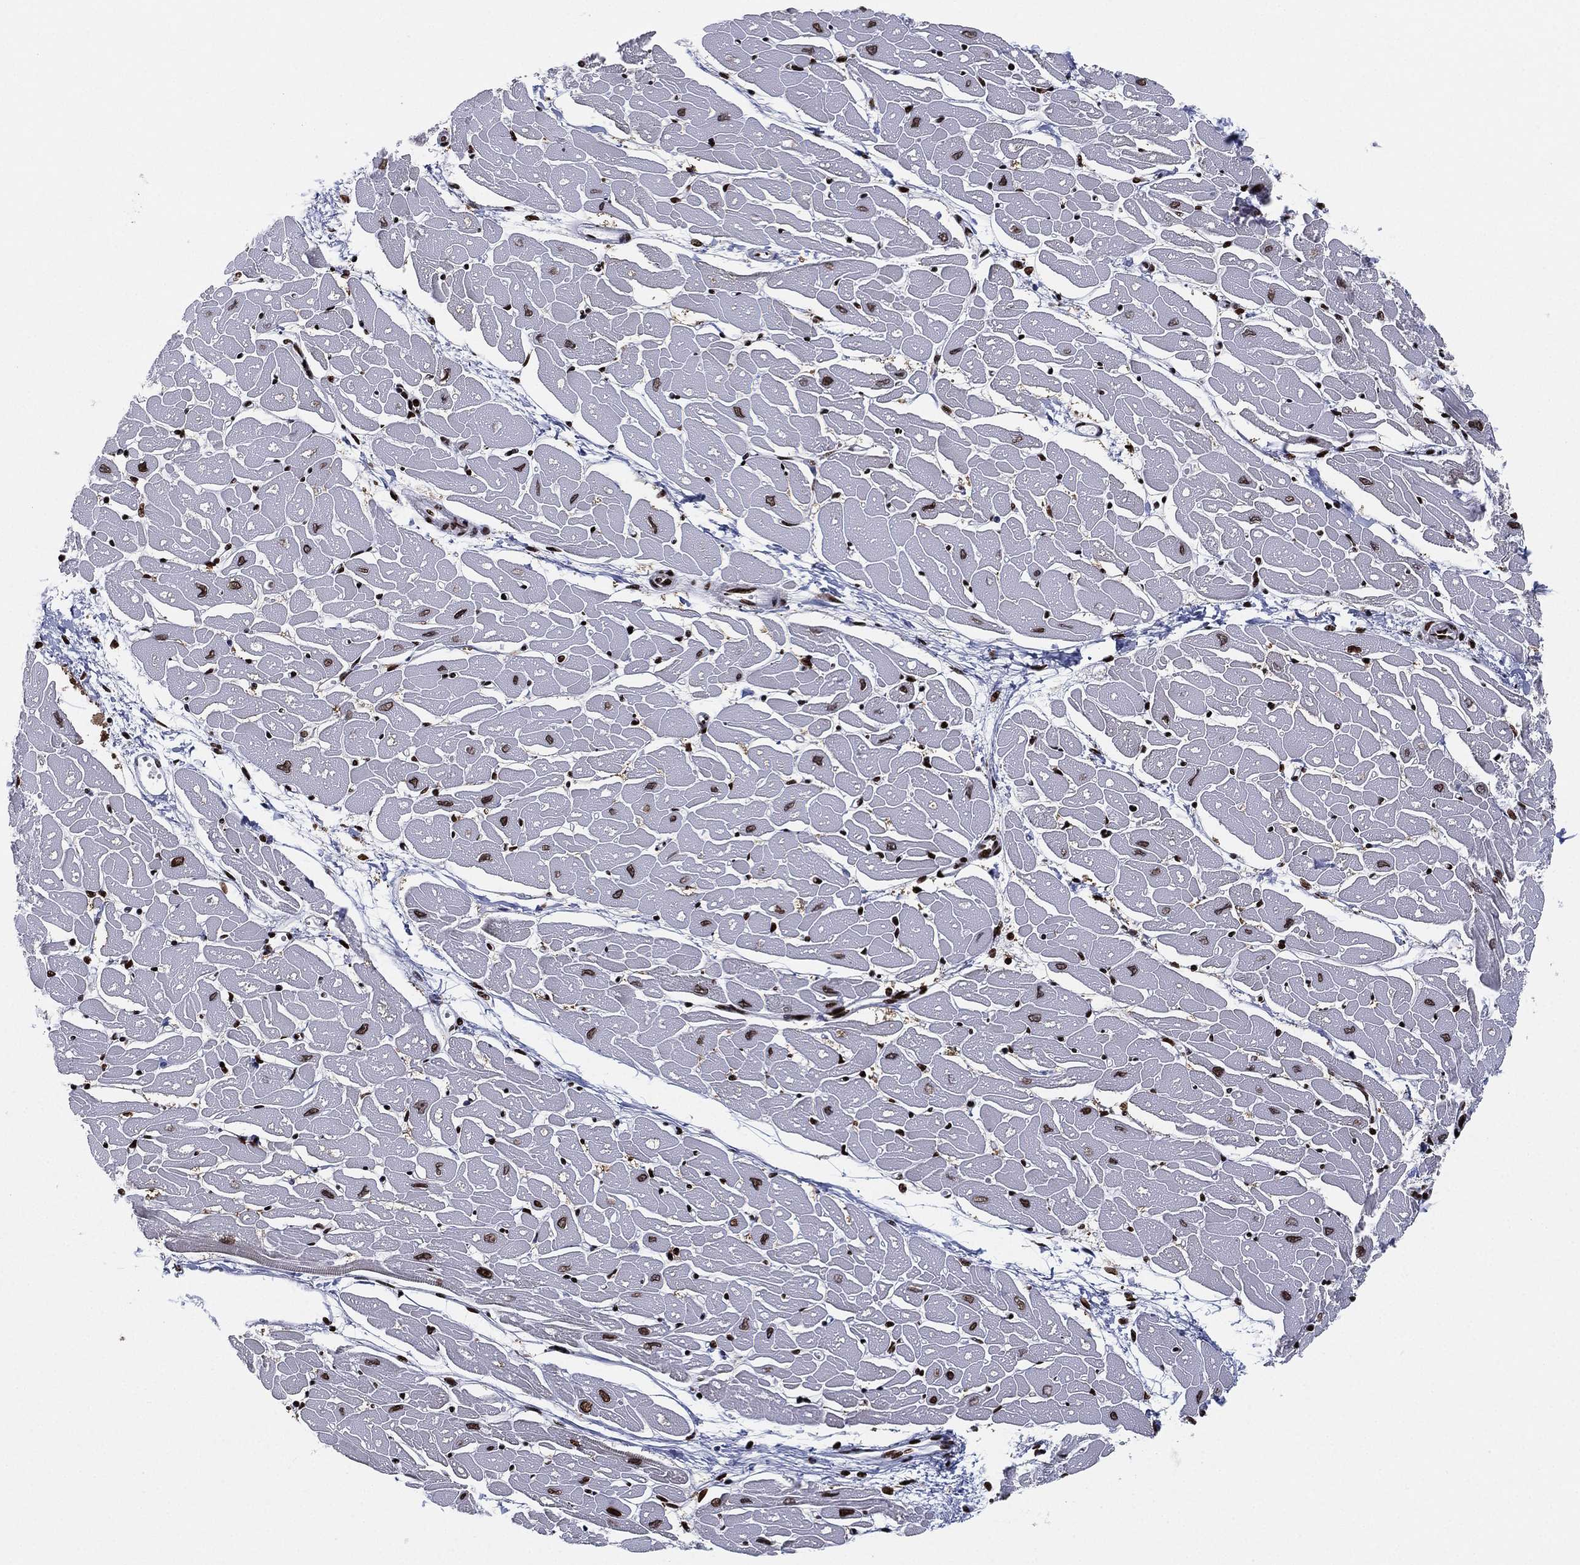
{"staining": {"intensity": "strong", "quantity": "25%-75%", "location": "nuclear"}, "tissue": "heart muscle", "cell_type": "Cardiomyocytes", "image_type": "normal", "snomed": [{"axis": "morphology", "description": "Normal tissue, NOS"}, {"axis": "topography", "description": "Heart"}], "caption": "The immunohistochemical stain shows strong nuclear staining in cardiomyocytes of normal heart muscle.", "gene": "MFSD14A", "patient": {"sex": "male", "age": 57}}